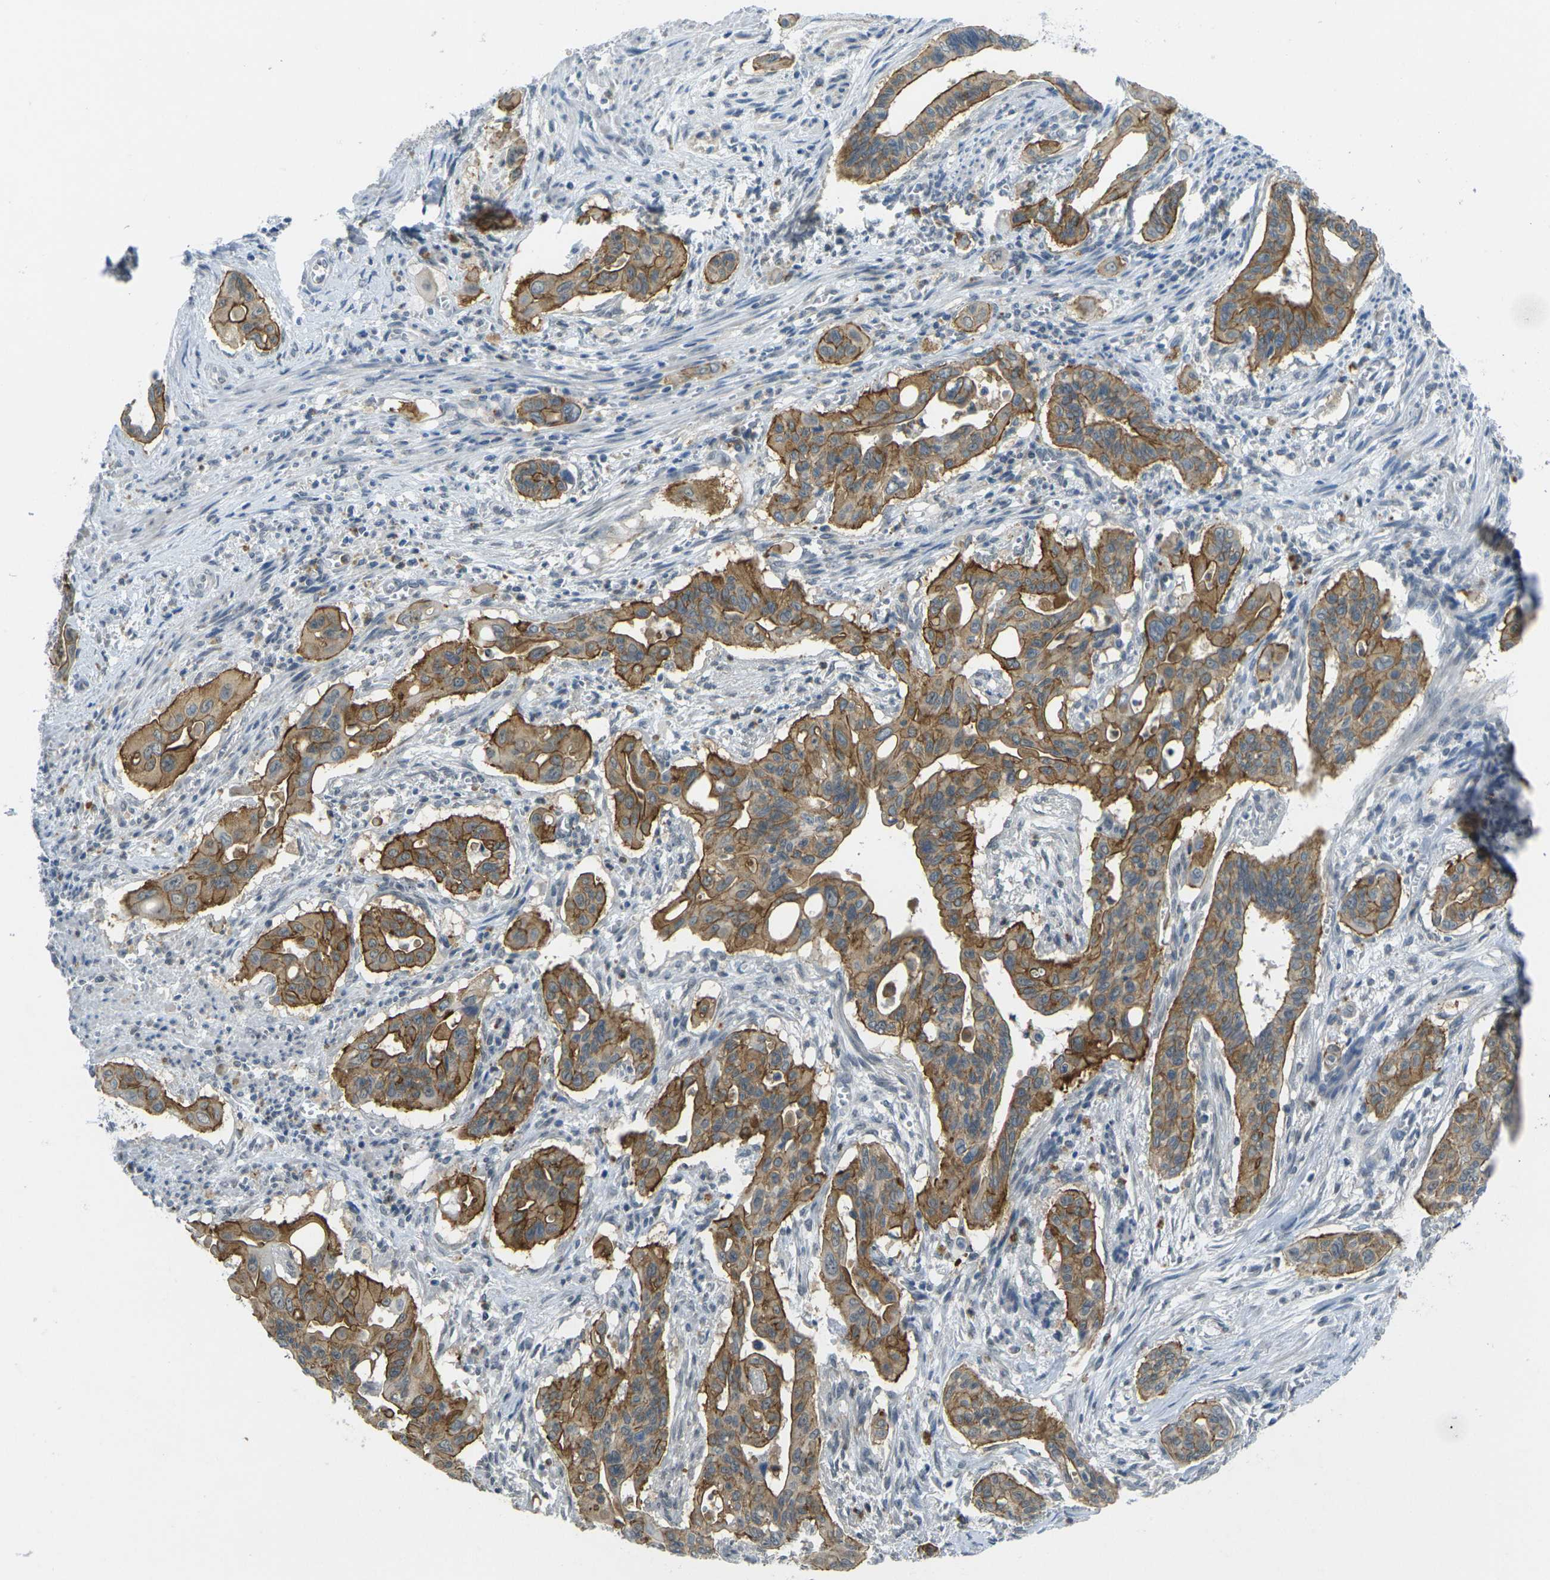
{"staining": {"intensity": "moderate", "quantity": ">75%", "location": "cytoplasmic/membranous"}, "tissue": "pancreatic cancer", "cell_type": "Tumor cells", "image_type": "cancer", "snomed": [{"axis": "morphology", "description": "Adenocarcinoma, NOS"}, {"axis": "topography", "description": "Pancreas"}], "caption": "Pancreatic adenocarcinoma stained for a protein (brown) exhibits moderate cytoplasmic/membranous positive positivity in about >75% of tumor cells.", "gene": "SPTBN2", "patient": {"sex": "male", "age": 77}}